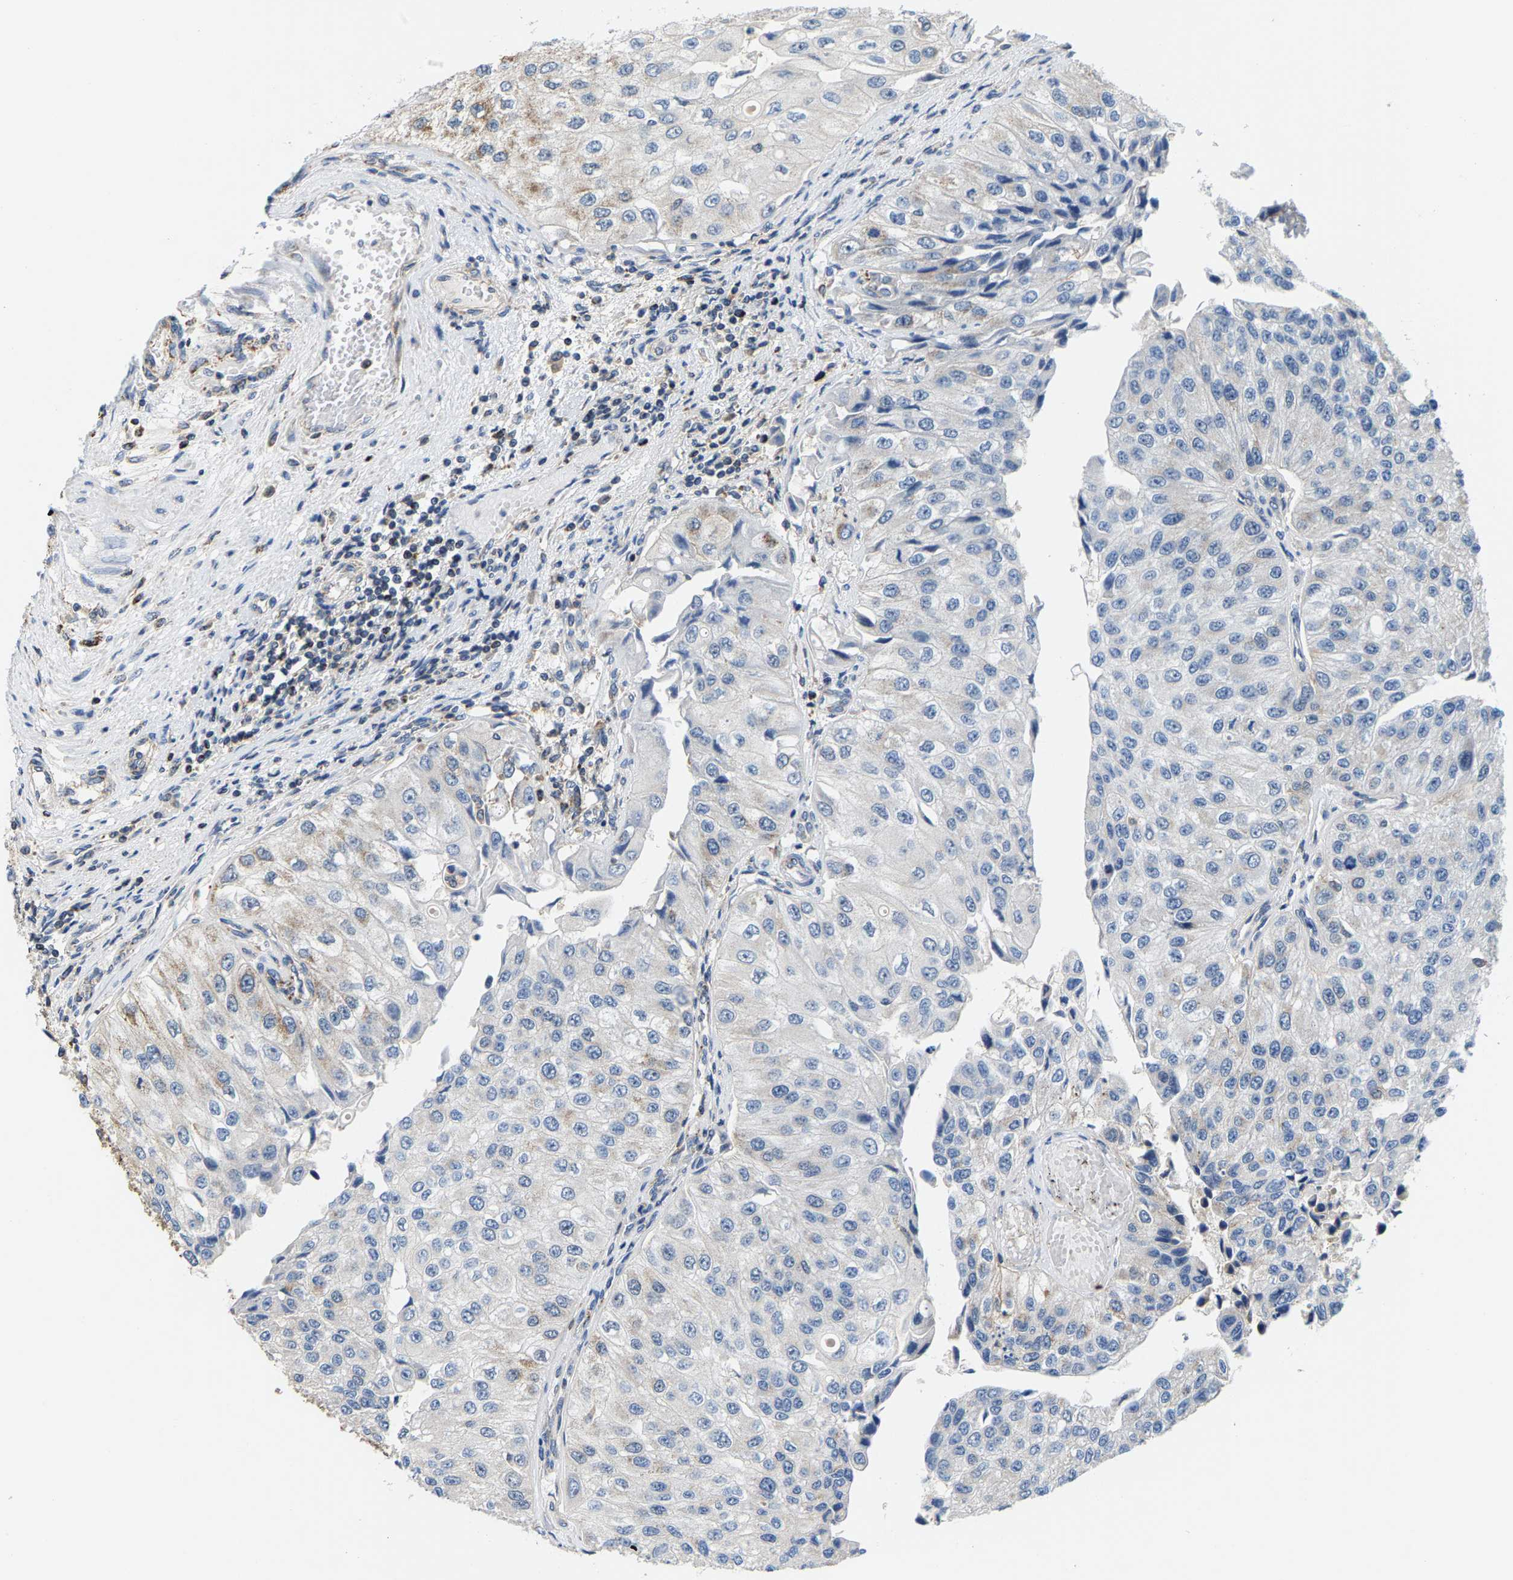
{"staining": {"intensity": "weak", "quantity": "<25%", "location": "cytoplasmic/membranous"}, "tissue": "urothelial cancer", "cell_type": "Tumor cells", "image_type": "cancer", "snomed": [{"axis": "morphology", "description": "Urothelial carcinoma, High grade"}, {"axis": "topography", "description": "Kidney"}, {"axis": "topography", "description": "Urinary bladder"}], "caption": "The photomicrograph displays no significant staining in tumor cells of high-grade urothelial carcinoma.", "gene": "SHMT2", "patient": {"sex": "male", "age": 77}}